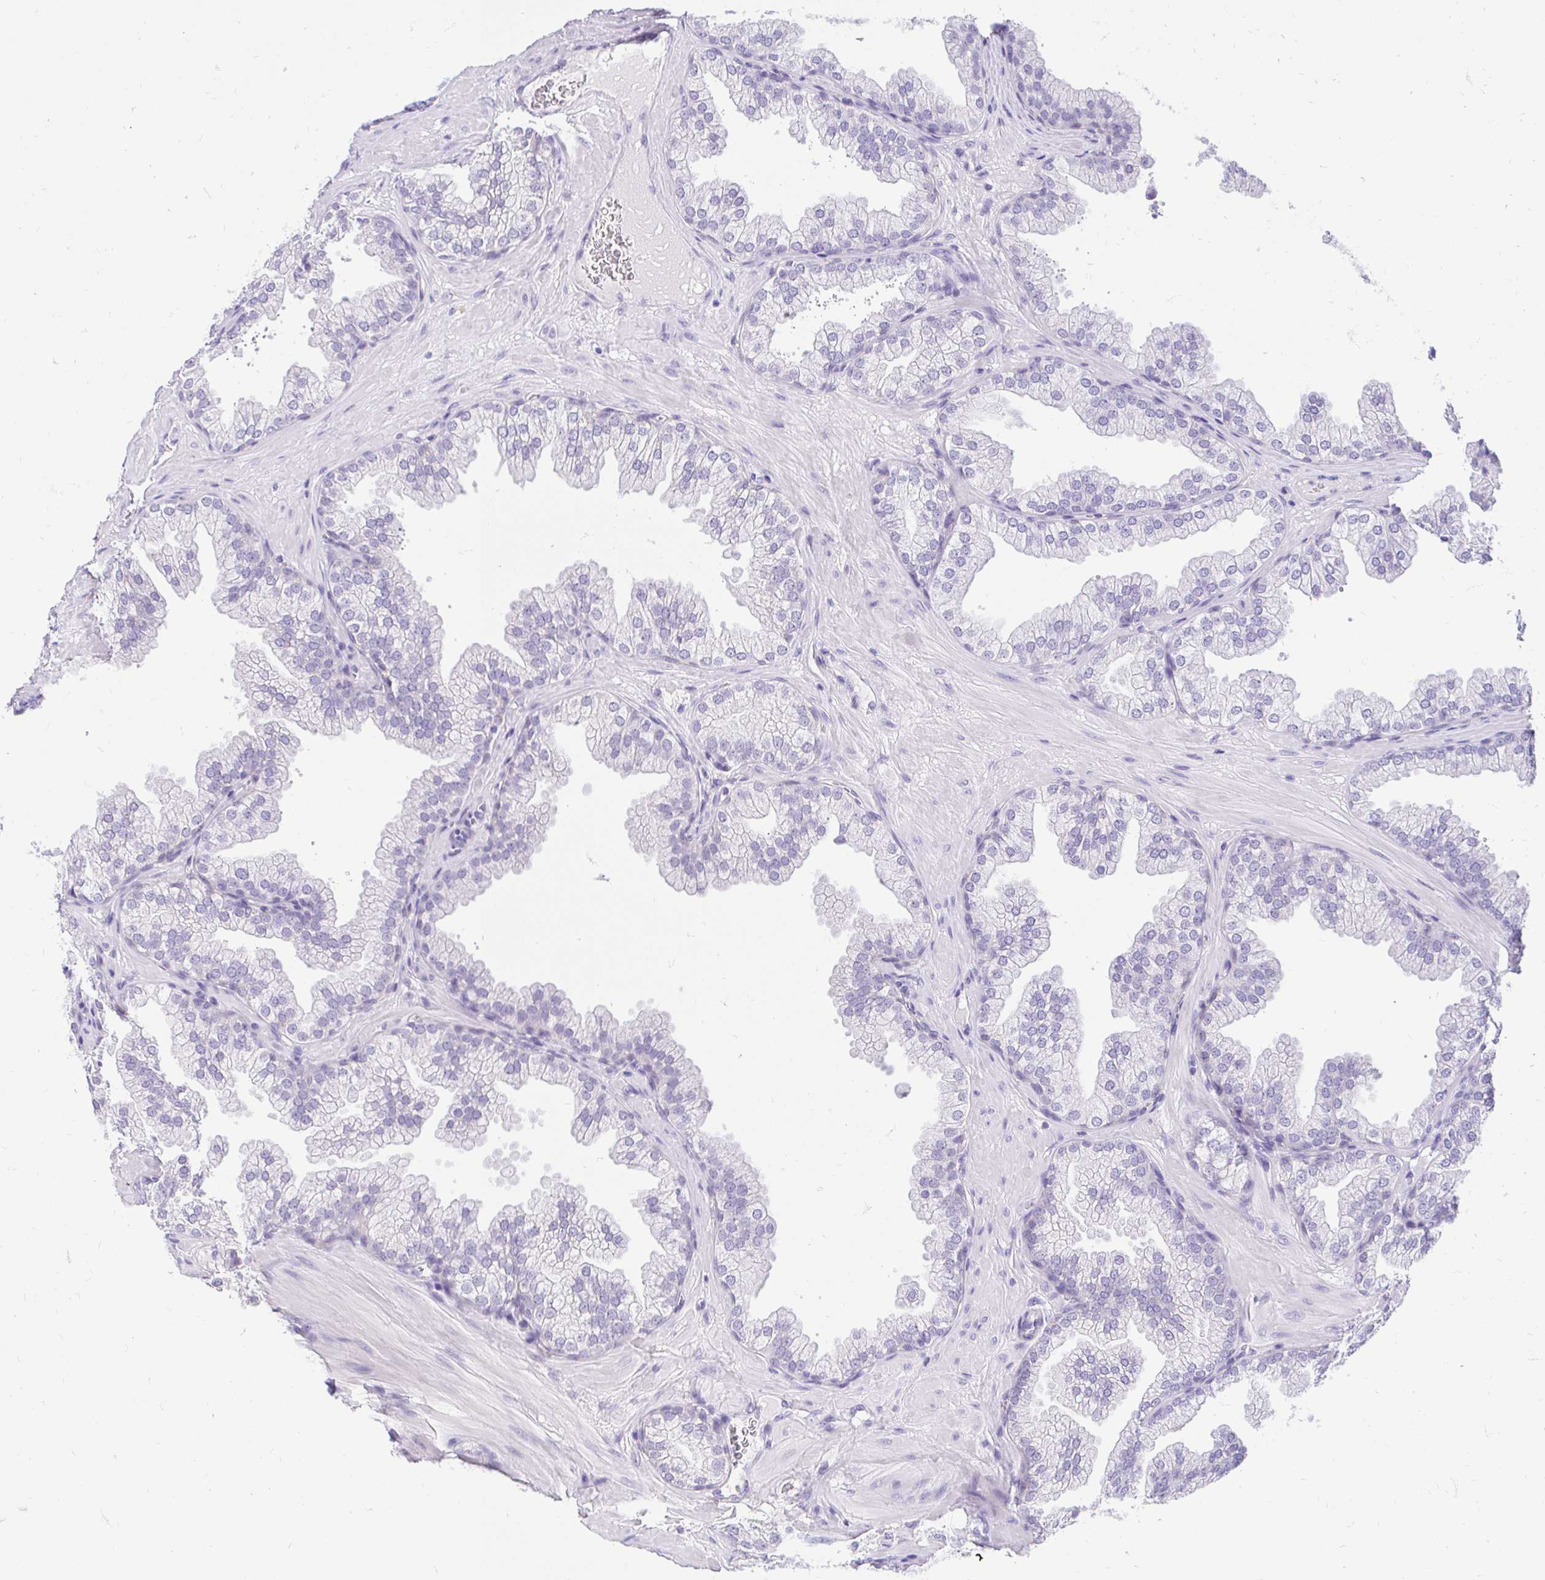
{"staining": {"intensity": "negative", "quantity": "none", "location": "none"}, "tissue": "prostate", "cell_type": "Glandular cells", "image_type": "normal", "snomed": [{"axis": "morphology", "description": "Normal tissue, NOS"}, {"axis": "topography", "description": "Prostate"}], "caption": "This is an IHC histopathology image of benign human prostate. There is no expression in glandular cells.", "gene": "FATE1", "patient": {"sex": "male", "age": 37}}